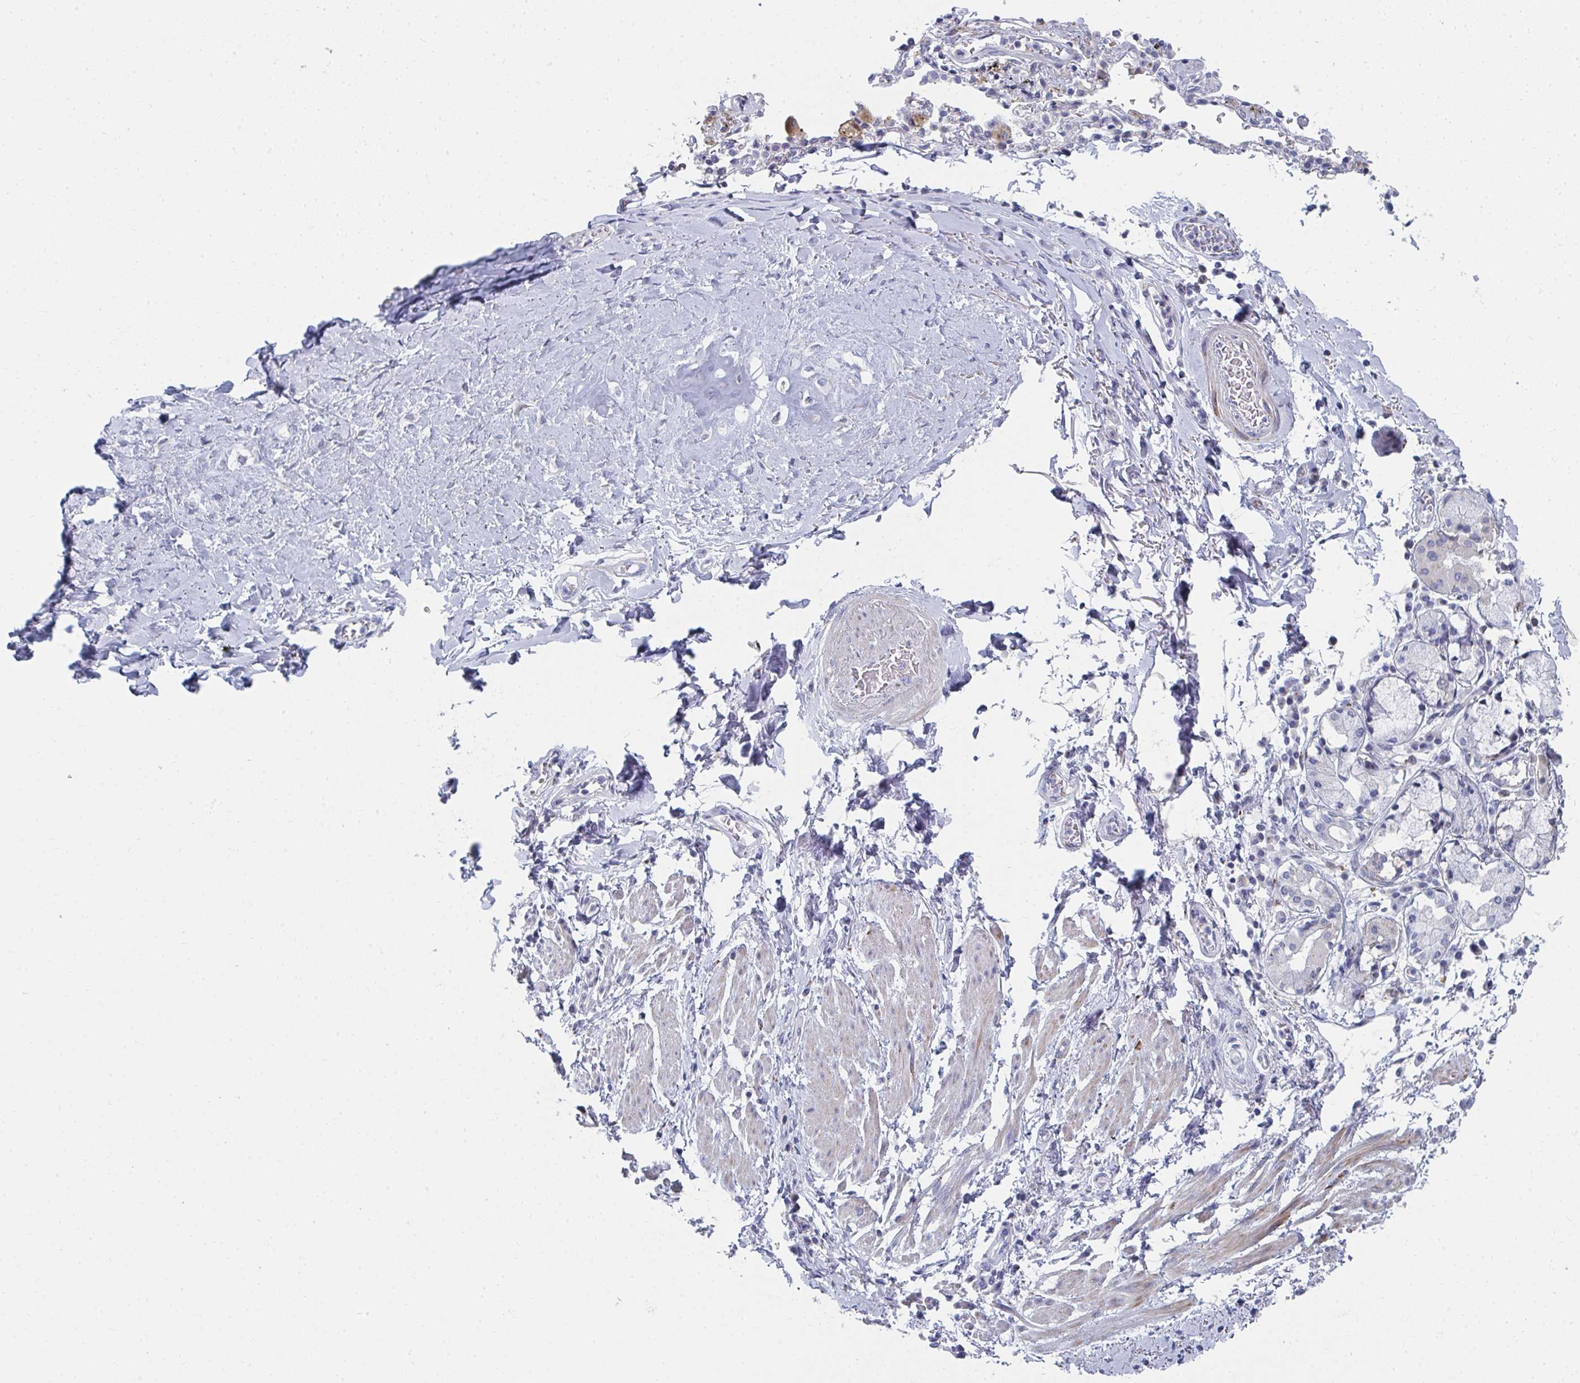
{"staining": {"intensity": "negative", "quantity": "none", "location": "none"}, "tissue": "adipose tissue", "cell_type": "Adipocytes", "image_type": "normal", "snomed": [{"axis": "morphology", "description": "Normal tissue, NOS"}, {"axis": "morphology", "description": "Degeneration, NOS"}, {"axis": "topography", "description": "Cartilage tissue"}, {"axis": "topography", "description": "Lung"}], "caption": "A high-resolution image shows IHC staining of unremarkable adipose tissue, which shows no significant expression in adipocytes.", "gene": "PSMG1", "patient": {"sex": "female", "age": 61}}